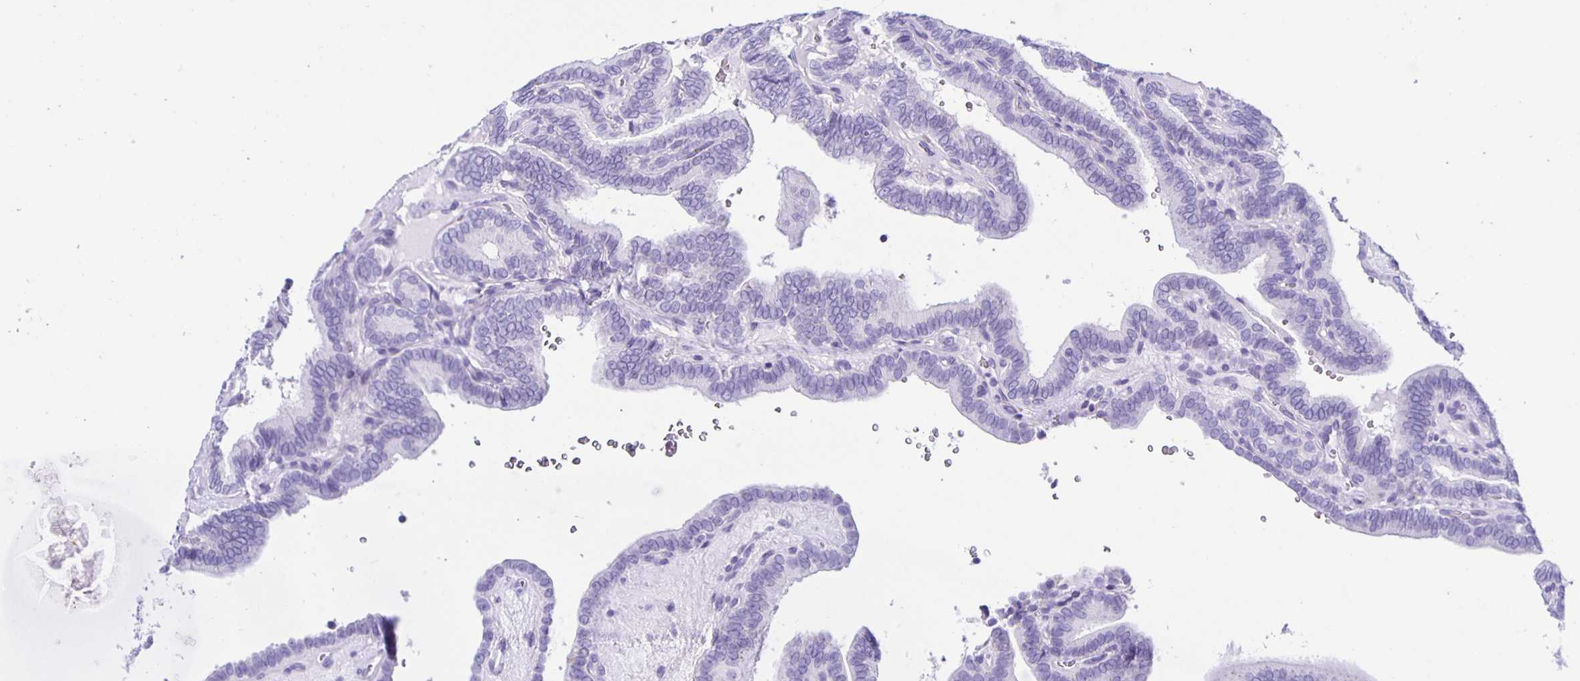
{"staining": {"intensity": "negative", "quantity": "none", "location": "none"}, "tissue": "thyroid cancer", "cell_type": "Tumor cells", "image_type": "cancer", "snomed": [{"axis": "morphology", "description": "Papillary adenocarcinoma, NOS"}, {"axis": "topography", "description": "Thyroid gland"}], "caption": "This photomicrograph is of papillary adenocarcinoma (thyroid) stained with IHC to label a protein in brown with the nuclei are counter-stained blue. There is no positivity in tumor cells. (Stains: DAB (3,3'-diaminobenzidine) IHC with hematoxylin counter stain, Microscopy: brightfield microscopy at high magnification).", "gene": "AQP6", "patient": {"sex": "female", "age": 21}}